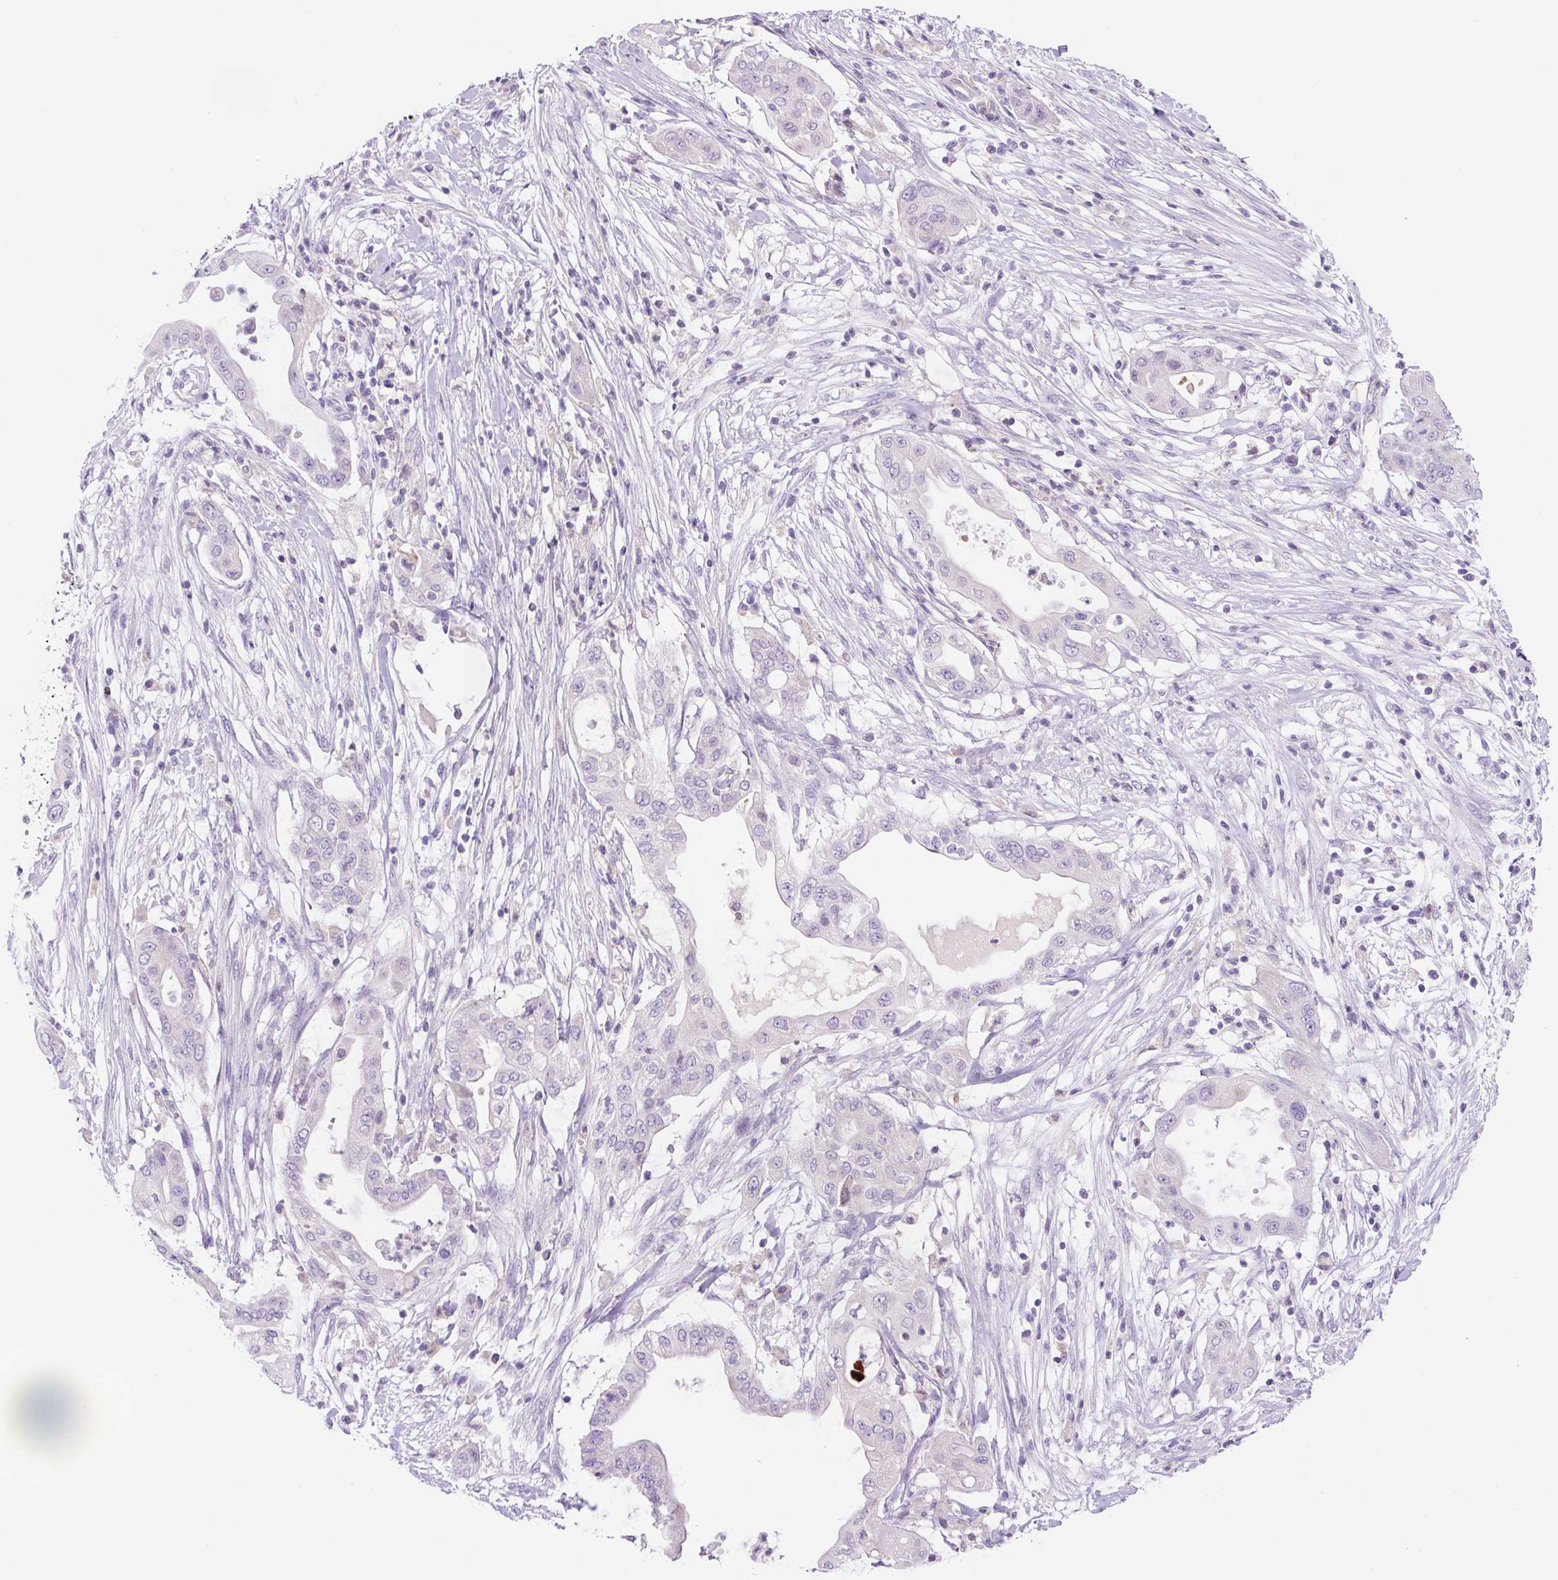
{"staining": {"intensity": "negative", "quantity": "none", "location": "none"}, "tissue": "pancreatic cancer", "cell_type": "Tumor cells", "image_type": "cancer", "snomed": [{"axis": "morphology", "description": "Adenocarcinoma, NOS"}, {"axis": "topography", "description": "Pancreas"}], "caption": "Immunohistochemical staining of human pancreatic adenocarcinoma shows no significant staining in tumor cells.", "gene": "NDST3", "patient": {"sex": "male", "age": 68}}